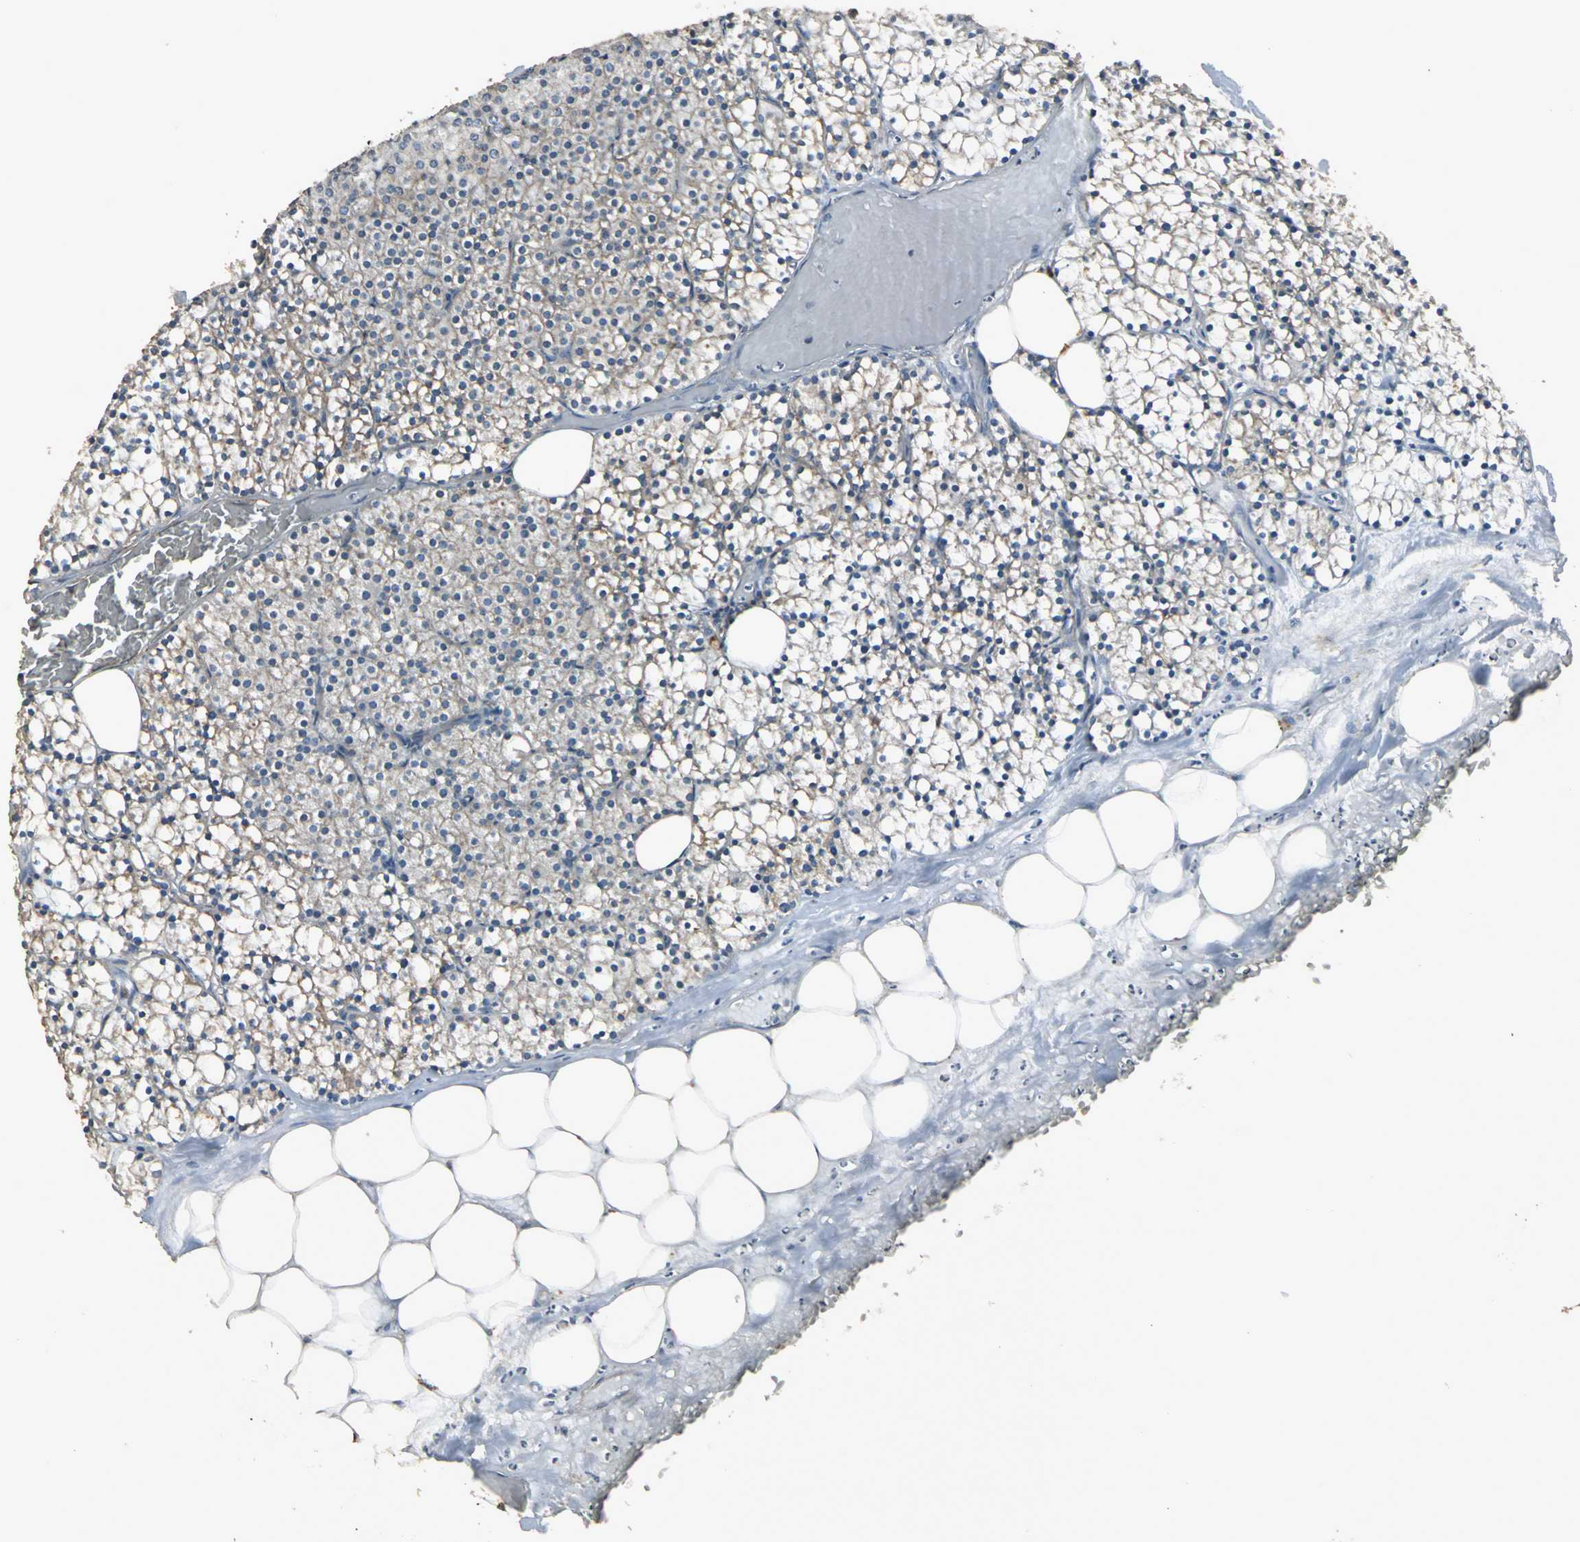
{"staining": {"intensity": "weak", "quantity": "25%-75%", "location": "cytoplasmic/membranous"}, "tissue": "parathyroid gland", "cell_type": "Glandular cells", "image_type": "normal", "snomed": [{"axis": "morphology", "description": "Normal tissue, NOS"}, {"axis": "topography", "description": "Parathyroid gland"}], "caption": "Immunohistochemical staining of normal human parathyroid gland reveals weak cytoplasmic/membranous protein staining in about 25%-75% of glandular cells.", "gene": "EIF2B2", "patient": {"sex": "female", "age": 63}}